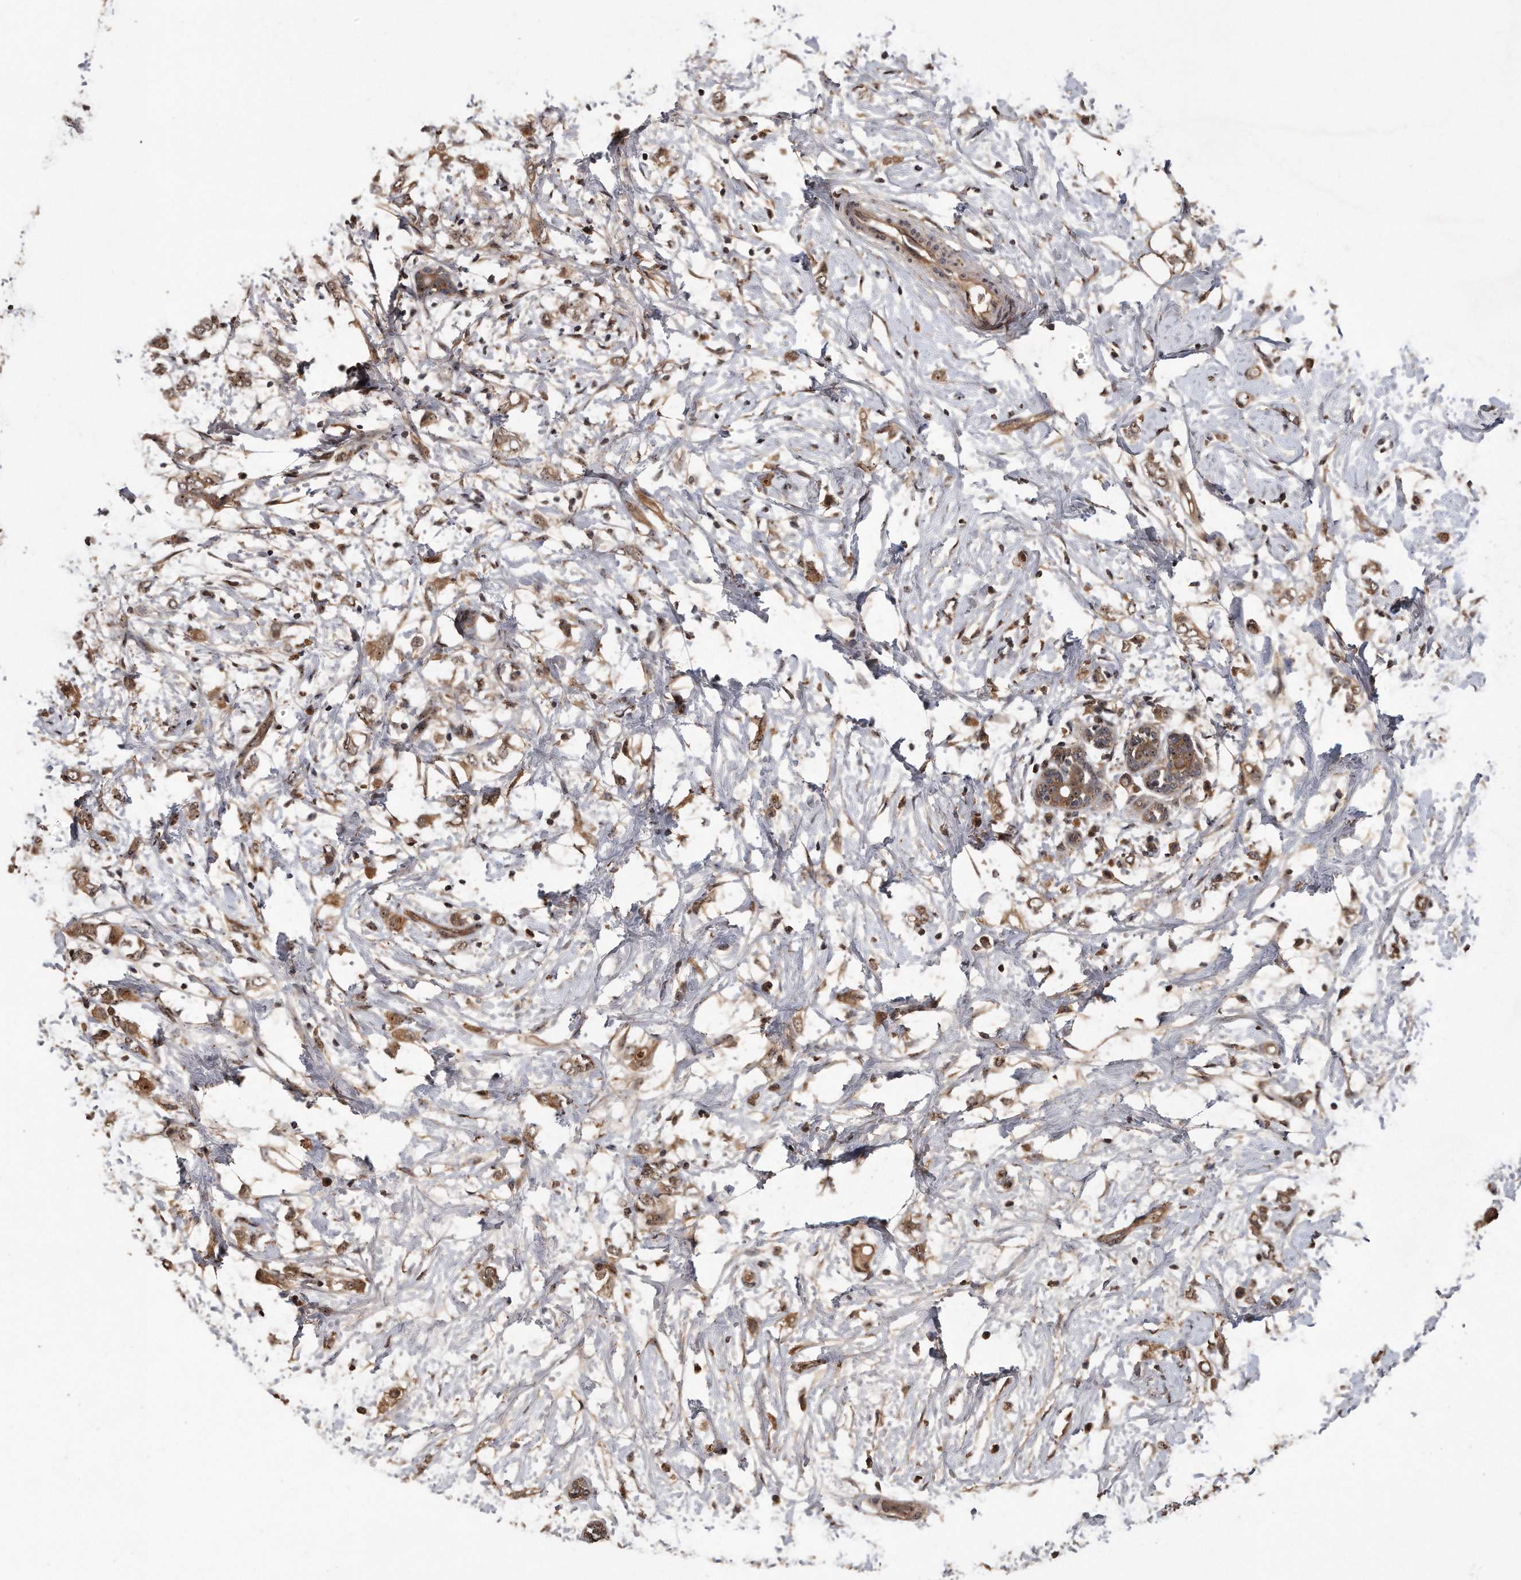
{"staining": {"intensity": "moderate", "quantity": ">75%", "location": "cytoplasmic/membranous,nuclear"}, "tissue": "breast cancer", "cell_type": "Tumor cells", "image_type": "cancer", "snomed": [{"axis": "morphology", "description": "Normal tissue, NOS"}, {"axis": "morphology", "description": "Lobular carcinoma"}, {"axis": "topography", "description": "Breast"}], "caption": "Approximately >75% of tumor cells in breast cancer demonstrate moderate cytoplasmic/membranous and nuclear protein positivity as visualized by brown immunohistochemical staining.", "gene": "PELO", "patient": {"sex": "female", "age": 47}}